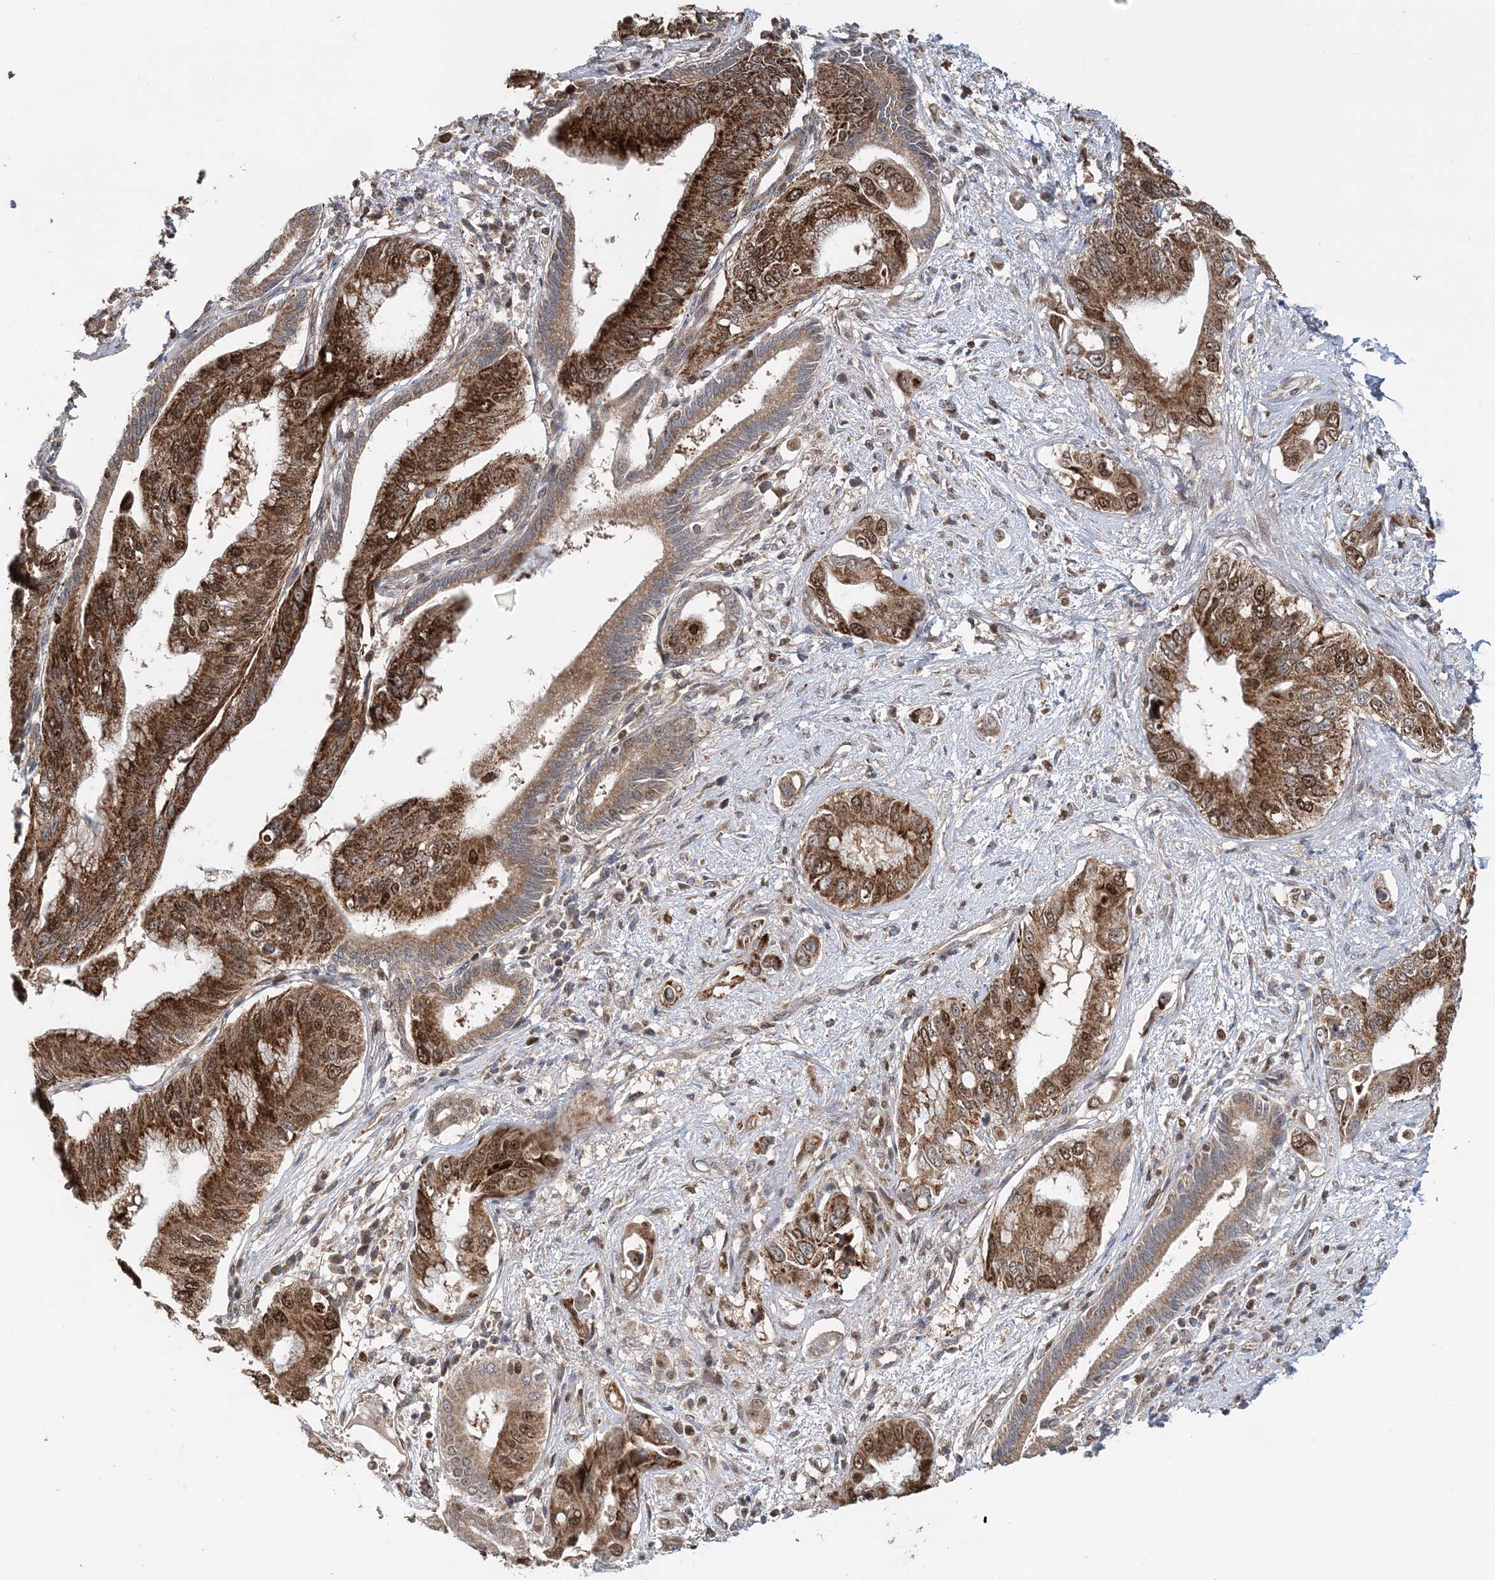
{"staining": {"intensity": "strong", "quantity": ">75%", "location": "cytoplasmic/membranous"}, "tissue": "pancreatic cancer", "cell_type": "Tumor cells", "image_type": "cancer", "snomed": [{"axis": "morphology", "description": "Inflammation, NOS"}, {"axis": "morphology", "description": "Adenocarcinoma, NOS"}, {"axis": "topography", "description": "Pancreas"}], "caption": "Pancreatic cancer (adenocarcinoma) tissue shows strong cytoplasmic/membranous positivity in about >75% of tumor cells", "gene": "KIF4A", "patient": {"sex": "female", "age": 56}}